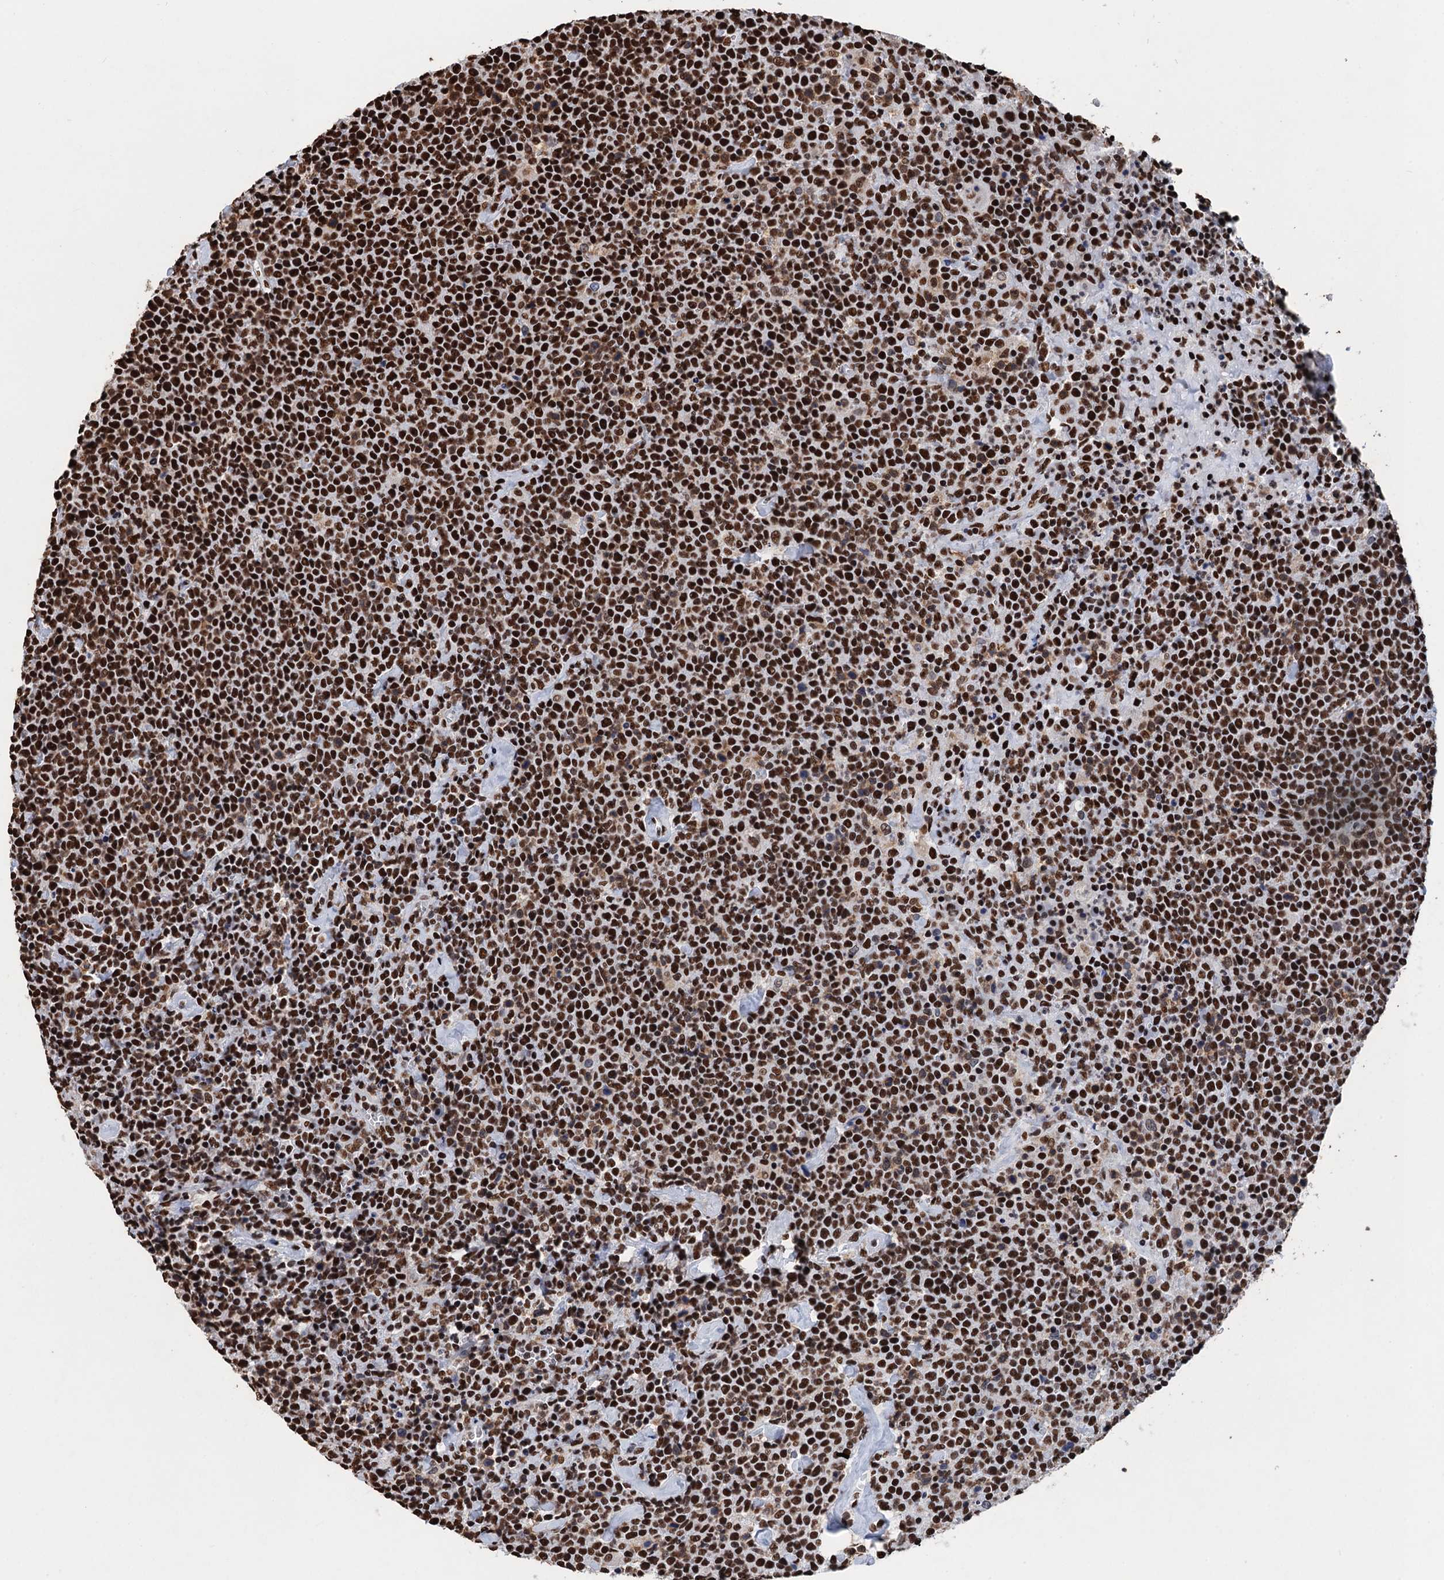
{"staining": {"intensity": "strong", "quantity": ">75%", "location": "nuclear"}, "tissue": "lymphoma", "cell_type": "Tumor cells", "image_type": "cancer", "snomed": [{"axis": "morphology", "description": "Malignant lymphoma, non-Hodgkin's type, High grade"}, {"axis": "topography", "description": "Lymph node"}], "caption": "A brown stain labels strong nuclear staining of a protein in lymphoma tumor cells.", "gene": "UBA2", "patient": {"sex": "male", "age": 61}}